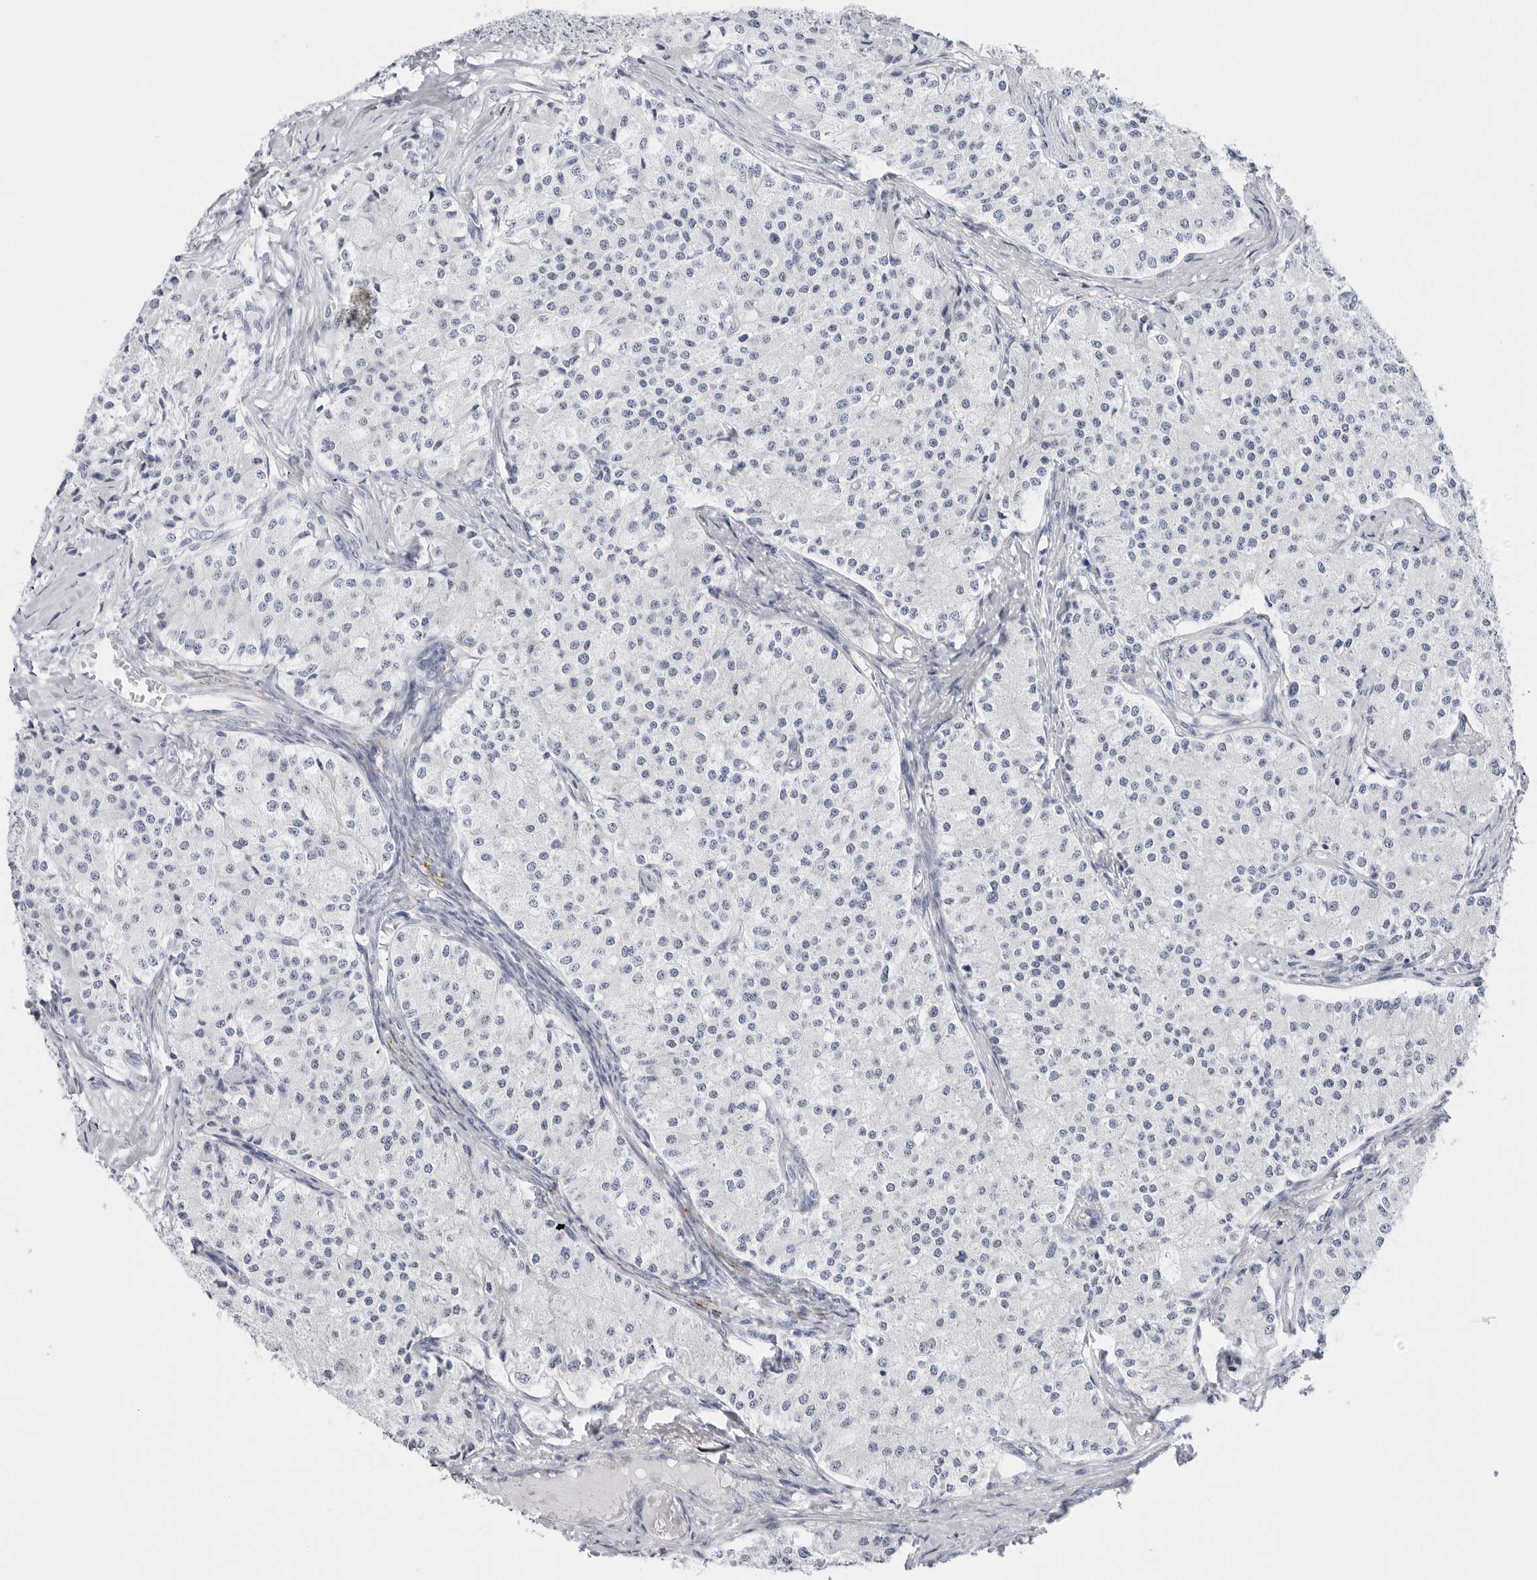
{"staining": {"intensity": "negative", "quantity": "none", "location": "none"}, "tissue": "carcinoid", "cell_type": "Tumor cells", "image_type": "cancer", "snomed": [{"axis": "morphology", "description": "Carcinoid, malignant, NOS"}, {"axis": "topography", "description": "Colon"}], "caption": "Immunohistochemical staining of human carcinoid demonstrates no significant expression in tumor cells.", "gene": "HSPB7", "patient": {"sex": "female", "age": 52}}